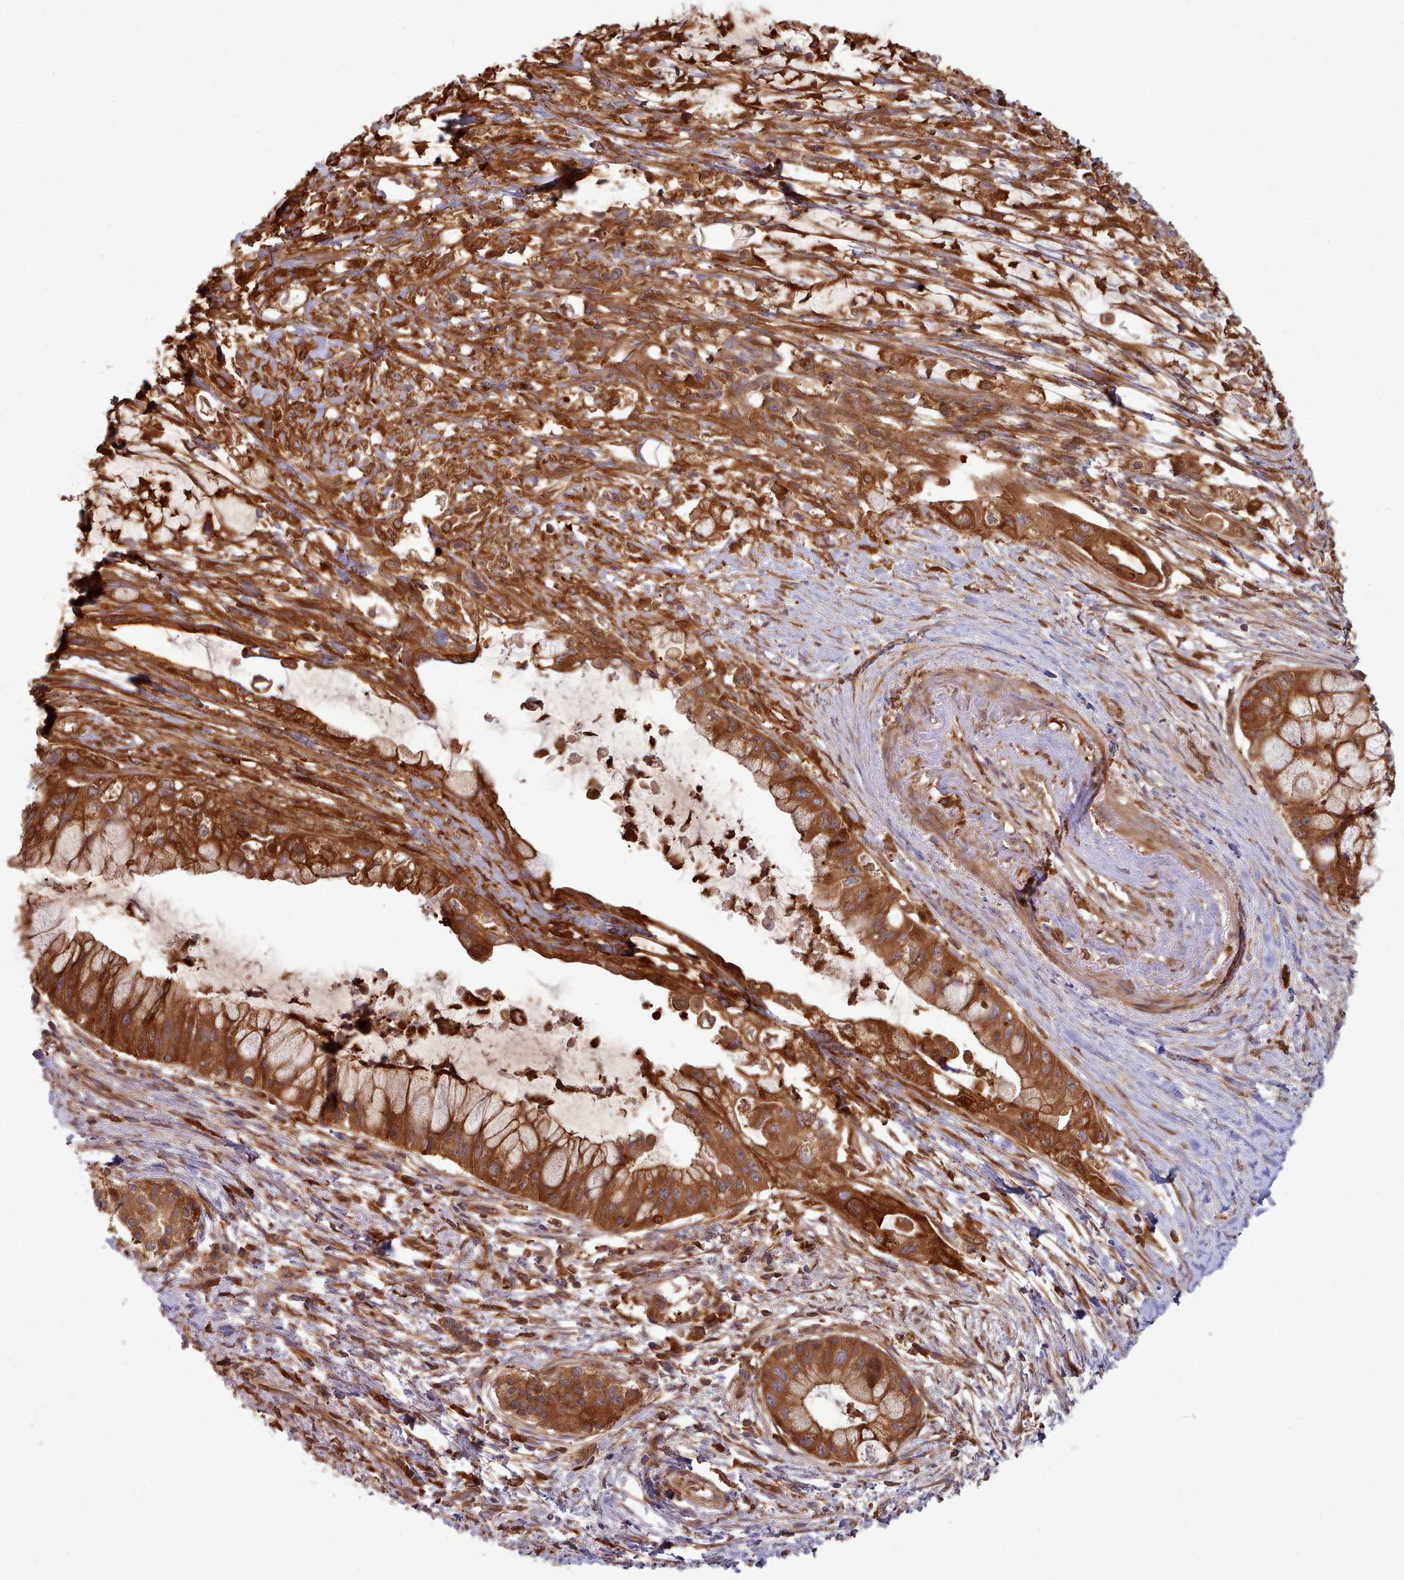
{"staining": {"intensity": "strong", "quantity": ">75%", "location": "cytoplasmic/membranous"}, "tissue": "pancreatic cancer", "cell_type": "Tumor cells", "image_type": "cancer", "snomed": [{"axis": "morphology", "description": "Adenocarcinoma, NOS"}, {"axis": "topography", "description": "Pancreas"}], "caption": "Strong cytoplasmic/membranous staining is identified in approximately >75% of tumor cells in pancreatic cancer (adenocarcinoma). (DAB (3,3'-diaminobenzidine) IHC, brown staining for protein, blue staining for nuclei).", "gene": "SLC4A9", "patient": {"sex": "male", "age": 48}}